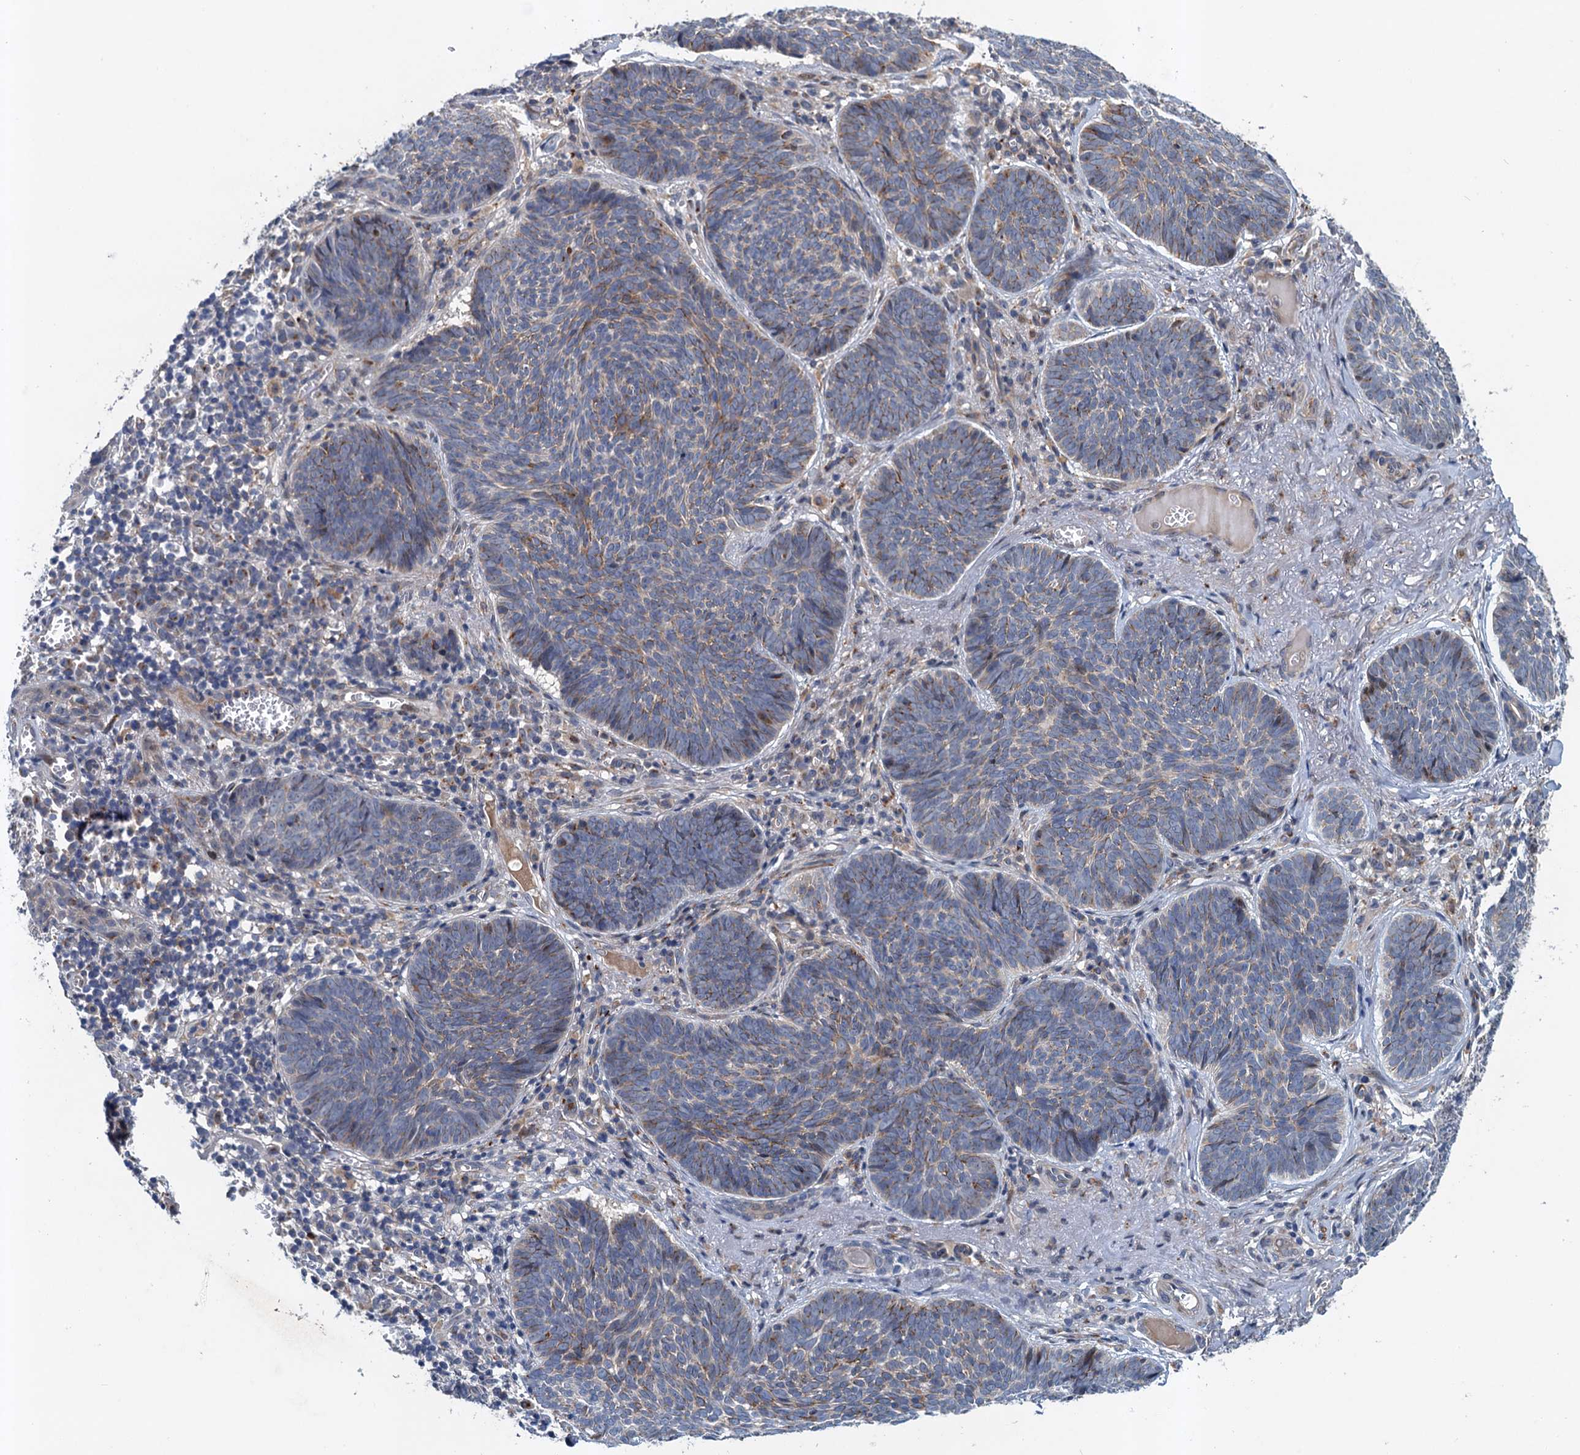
{"staining": {"intensity": "negative", "quantity": "none", "location": "none"}, "tissue": "skin cancer", "cell_type": "Tumor cells", "image_type": "cancer", "snomed": [{"axis": "morphology", "description": "Basal cell carcinoma"}, {"axis": "topography", "description": "Skin"}], "caption": "Immunohistochemistry image of neoplastic tissue: human skin basal cell carcinoma stained with DAB (3,3'-diaminobenzidine) shows no significant protein staining in tumor cells. Nuclei are stained in blue.", "gene": "NBEA", "patient": {"sex": "female", "age": 74}}